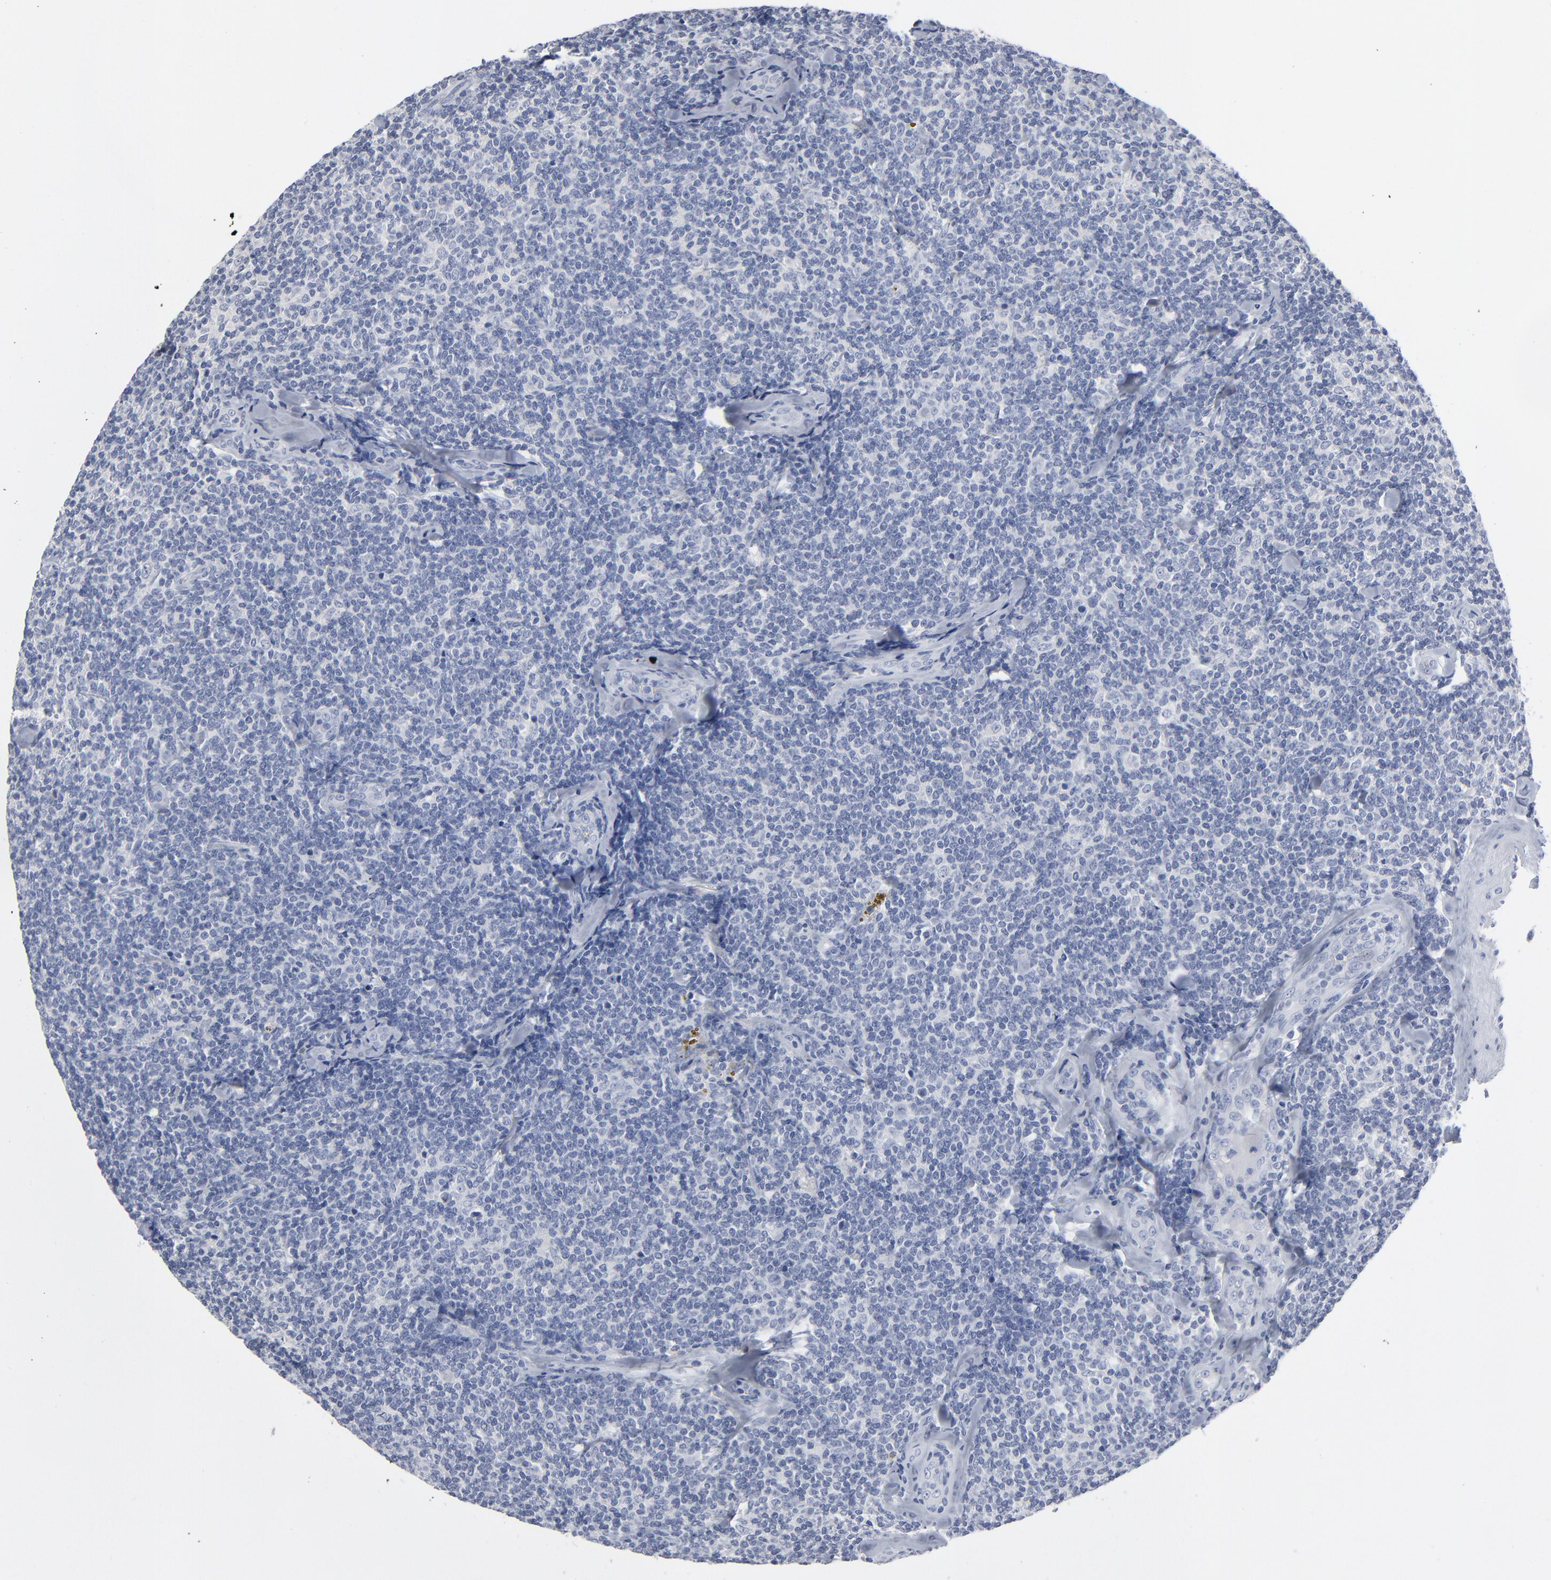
{"staining": {"intensity": "negative", "quantity": "none", "location": "none"}, "tissue": "lymphoma", "cell_type": "Tumor cells", "image_type": "cancer", "snomed": [{"axis": "morphology", "description": "Malignant lymphoma, non-Hodgkin's type, Low grade"}, {"axis": "topography", "description": "Lymph node"}], "caption": "A high-resolution micrograph shows IHC staining of lymphoma, which shows no significant staining in tumor cells. Brightfield microscopy of IHC stained with DAB (3,3'-diaminobenzidine) (brown) and hematoxylin (blue), captured at high magnification.", "gene": "PAGE1", "patient": {"sex": "female", "age": 56}}